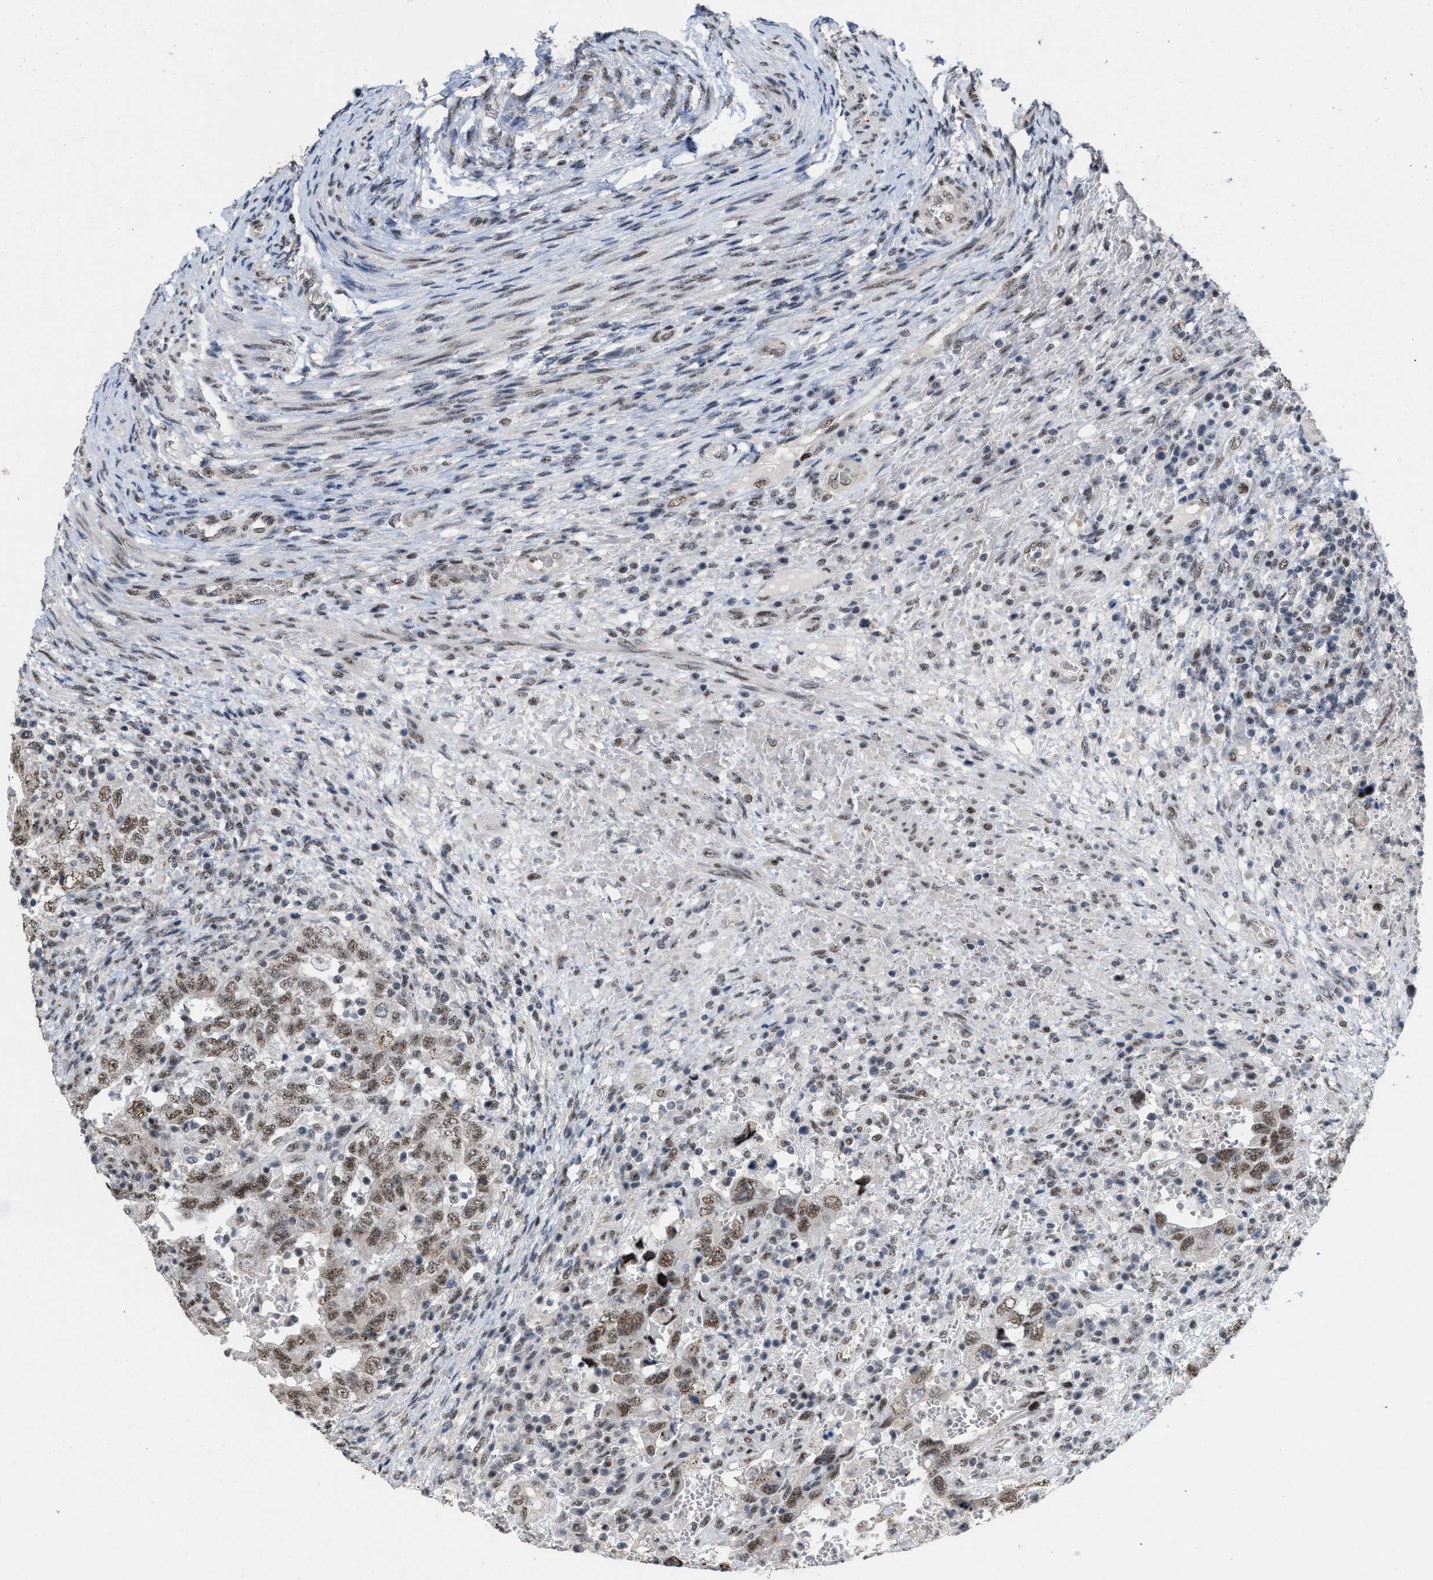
{"staining": {"intensity": "strong", "quantity": ">75%", "location": "nuclear"}, "tissue": "testis cancer", "cell_type": "Tumor cells", "image_type": "cancer", "snomed": [{"axis": "morphology", "description": "Carcinoma, Embryonal, NOS"}, {"axis": "topography", "description": "Testis"}], "caption": "High-power microscopy captured an immunohistochemistry (IHC) histopathology image of testis cancer (embryonal carcinoma), revealing strong nuclear staining in approximately >75% of tumor cells.", "gene": "EIF4A3", "patient": {"sex": "male", "age": 26}}